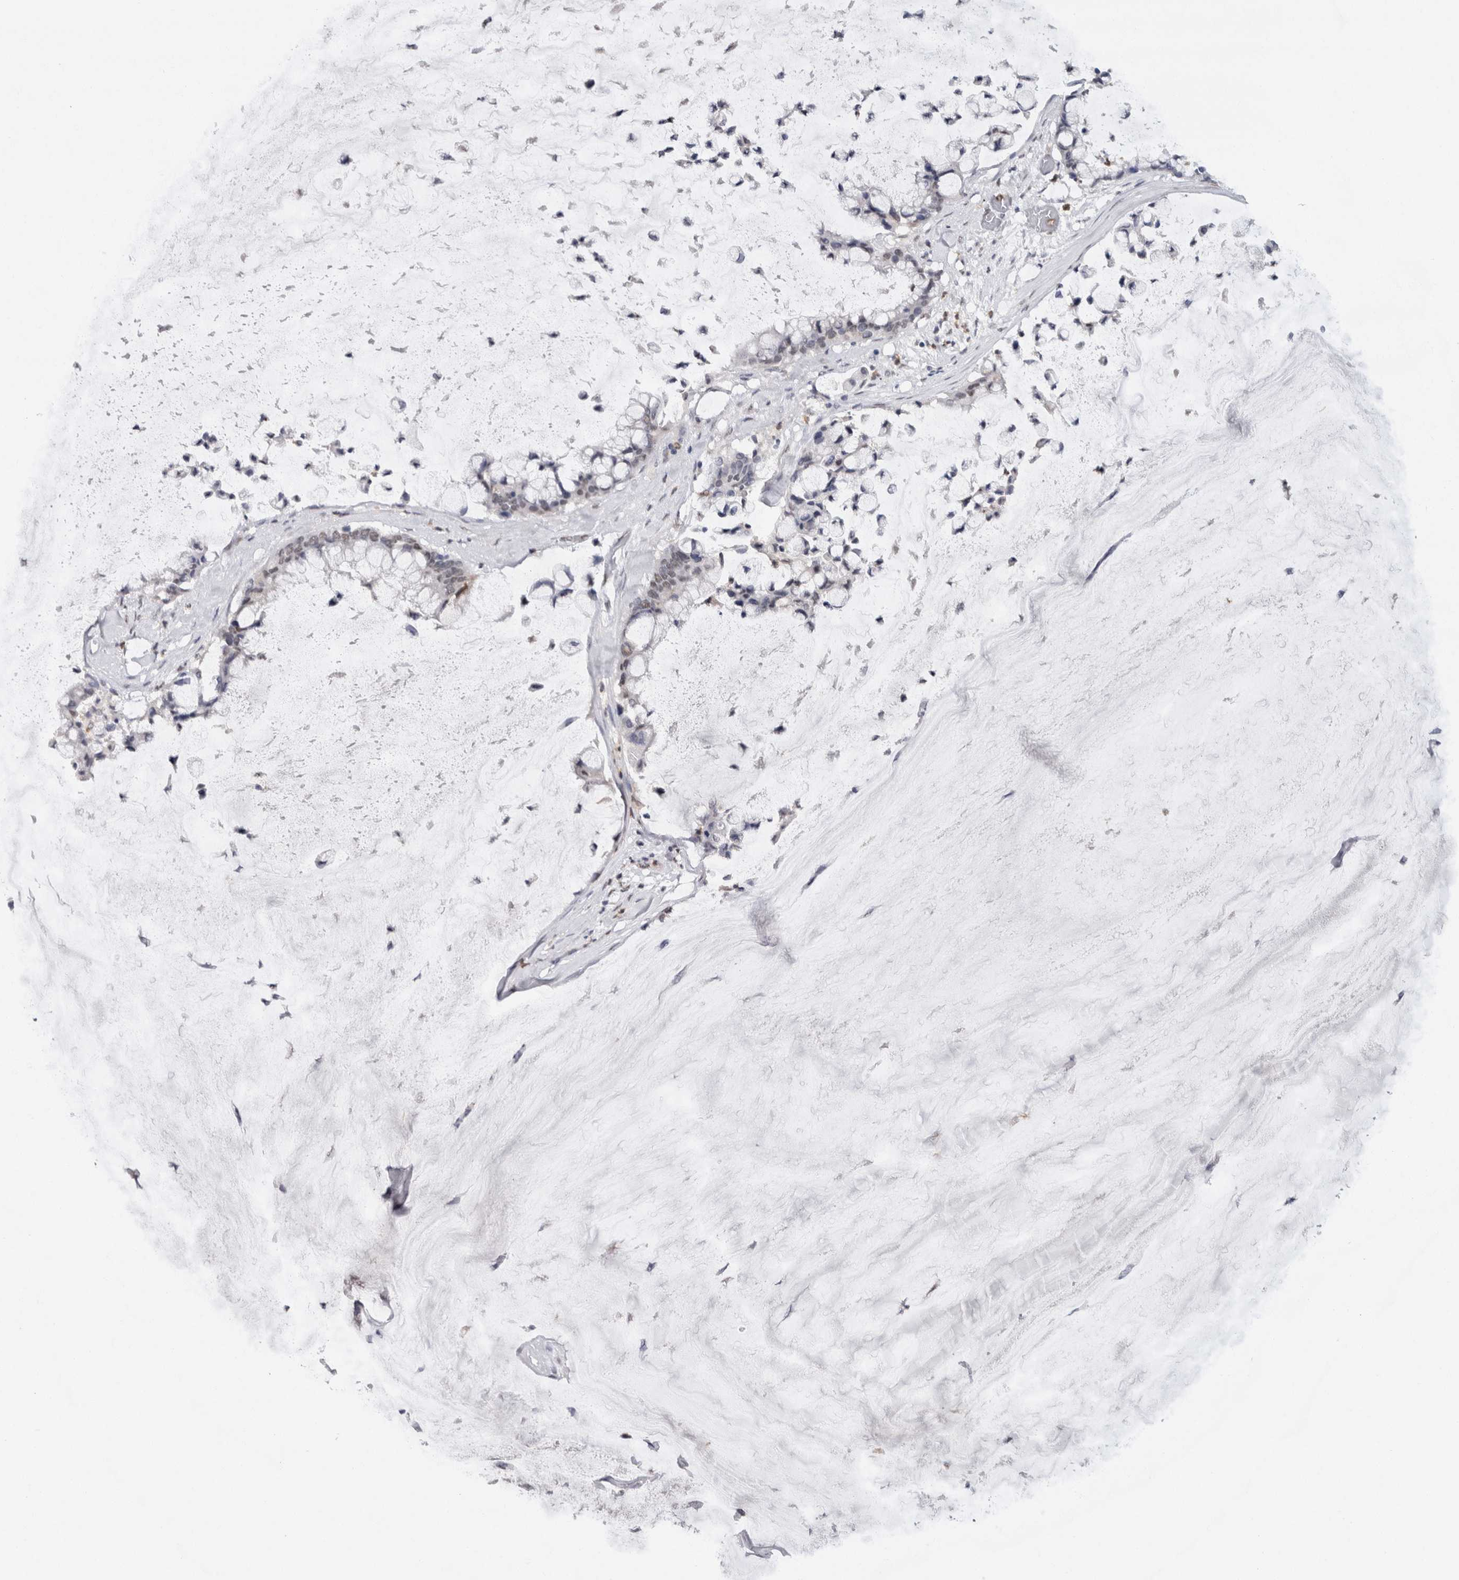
{"staining": {"intensity": "negative", "quantity": "none", "location": "none"}, "tissue": "pancreatic cancer", "cell_type": "Tumor cells", "image_type": "cancer", "snomed": [{"axis": "morphology", "description": "Adenocarcinoma, NOS"}, {"axis": "topography", "description": "Pancreas"}], "caption": "Image shows no protein expression in tumor cells of pancreatic cancer tissue.", "gene": "RPS6KA2", "patient": {"sex": "male", "age": 41}}